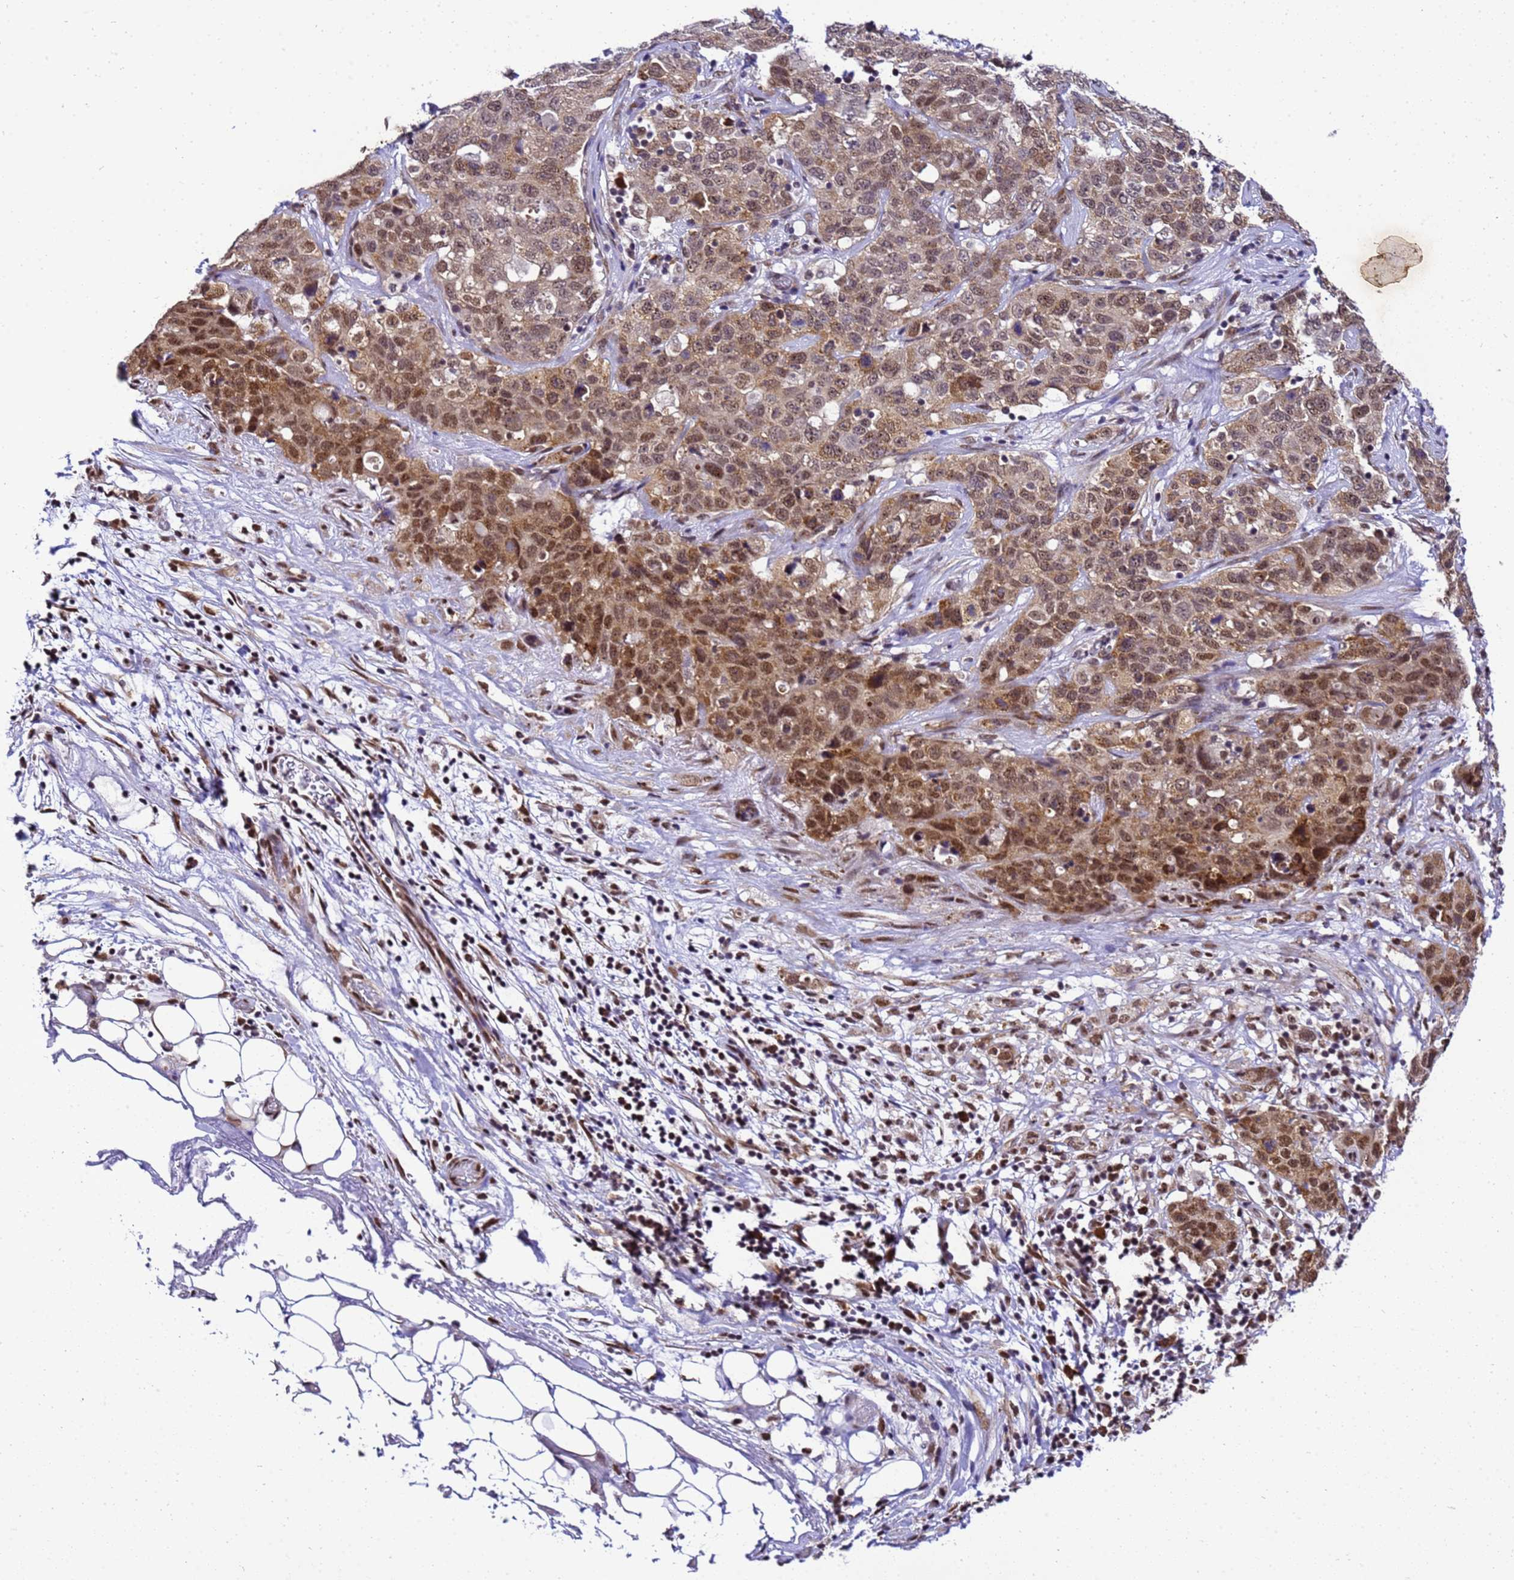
{"staining": {"intensity": "moderate", "quantity": "25%-75%", "location": "cytoplasmic/membranous,nuclear"}, "tissue": "stomach cancer", "cell_type": "Tumor cells", "image_type": "cancer", "snomed": [{"axis": "morphology", "description": "Normal tissue, NOS"}, {"axis": "morphology", "description": "Adenocarcinoma, NOS"}, {"axis": "topography", "description": "Lymph node"}, {"axis": "topography", "description": "Stomach"}], "caption": "Moderate cytoplasmic/membranous and nuclear protein staining is present in about 25%-75% of tumor cells in stomach cancer (adenocarcinoma).", "gene": "SMN1", "patient": {"sex": "male", "age": 48}}